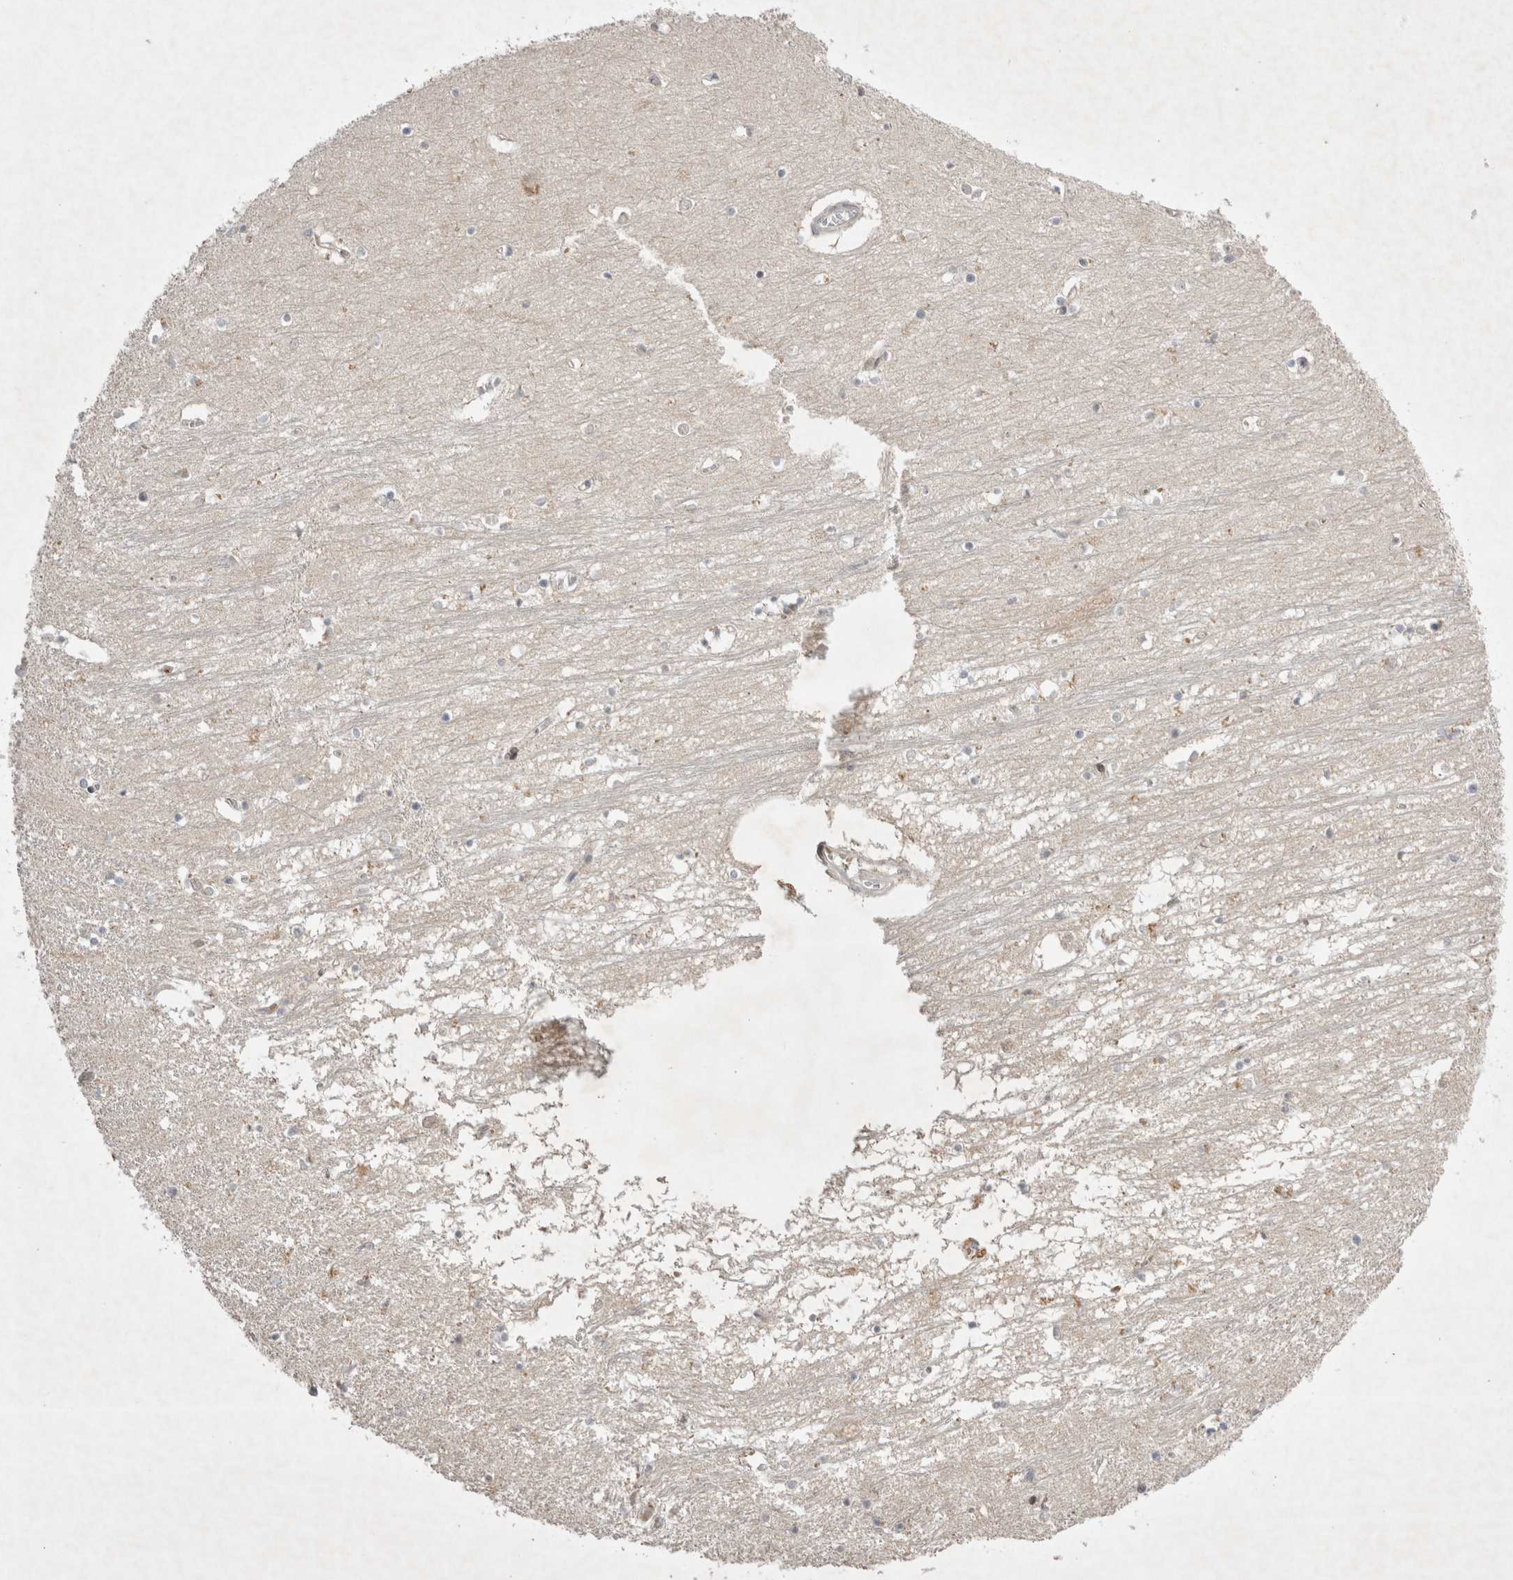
{"staining": {"intensity": "negative", "quantity": "none", "location": "none"}, "tissue": "hippocampus", "cell_type": "Glial cells", "image_type": "normal", "snomed": [{"axis": "morphology", "description": "Normal tissue, NOS"}, {"axis": "topography", "description": "Hippocampus"}], "caption": "Immunohistochemistry (IHC) photomicrograph of normal hippocampus: human hippocampus stained with DAB exhibits no significant protein expression in glial cells. (DAB immunohistochemistry (IHC), high magnification).", "gene": "EIF2AK1", "patient": {"sex": "male", "age": 70}}